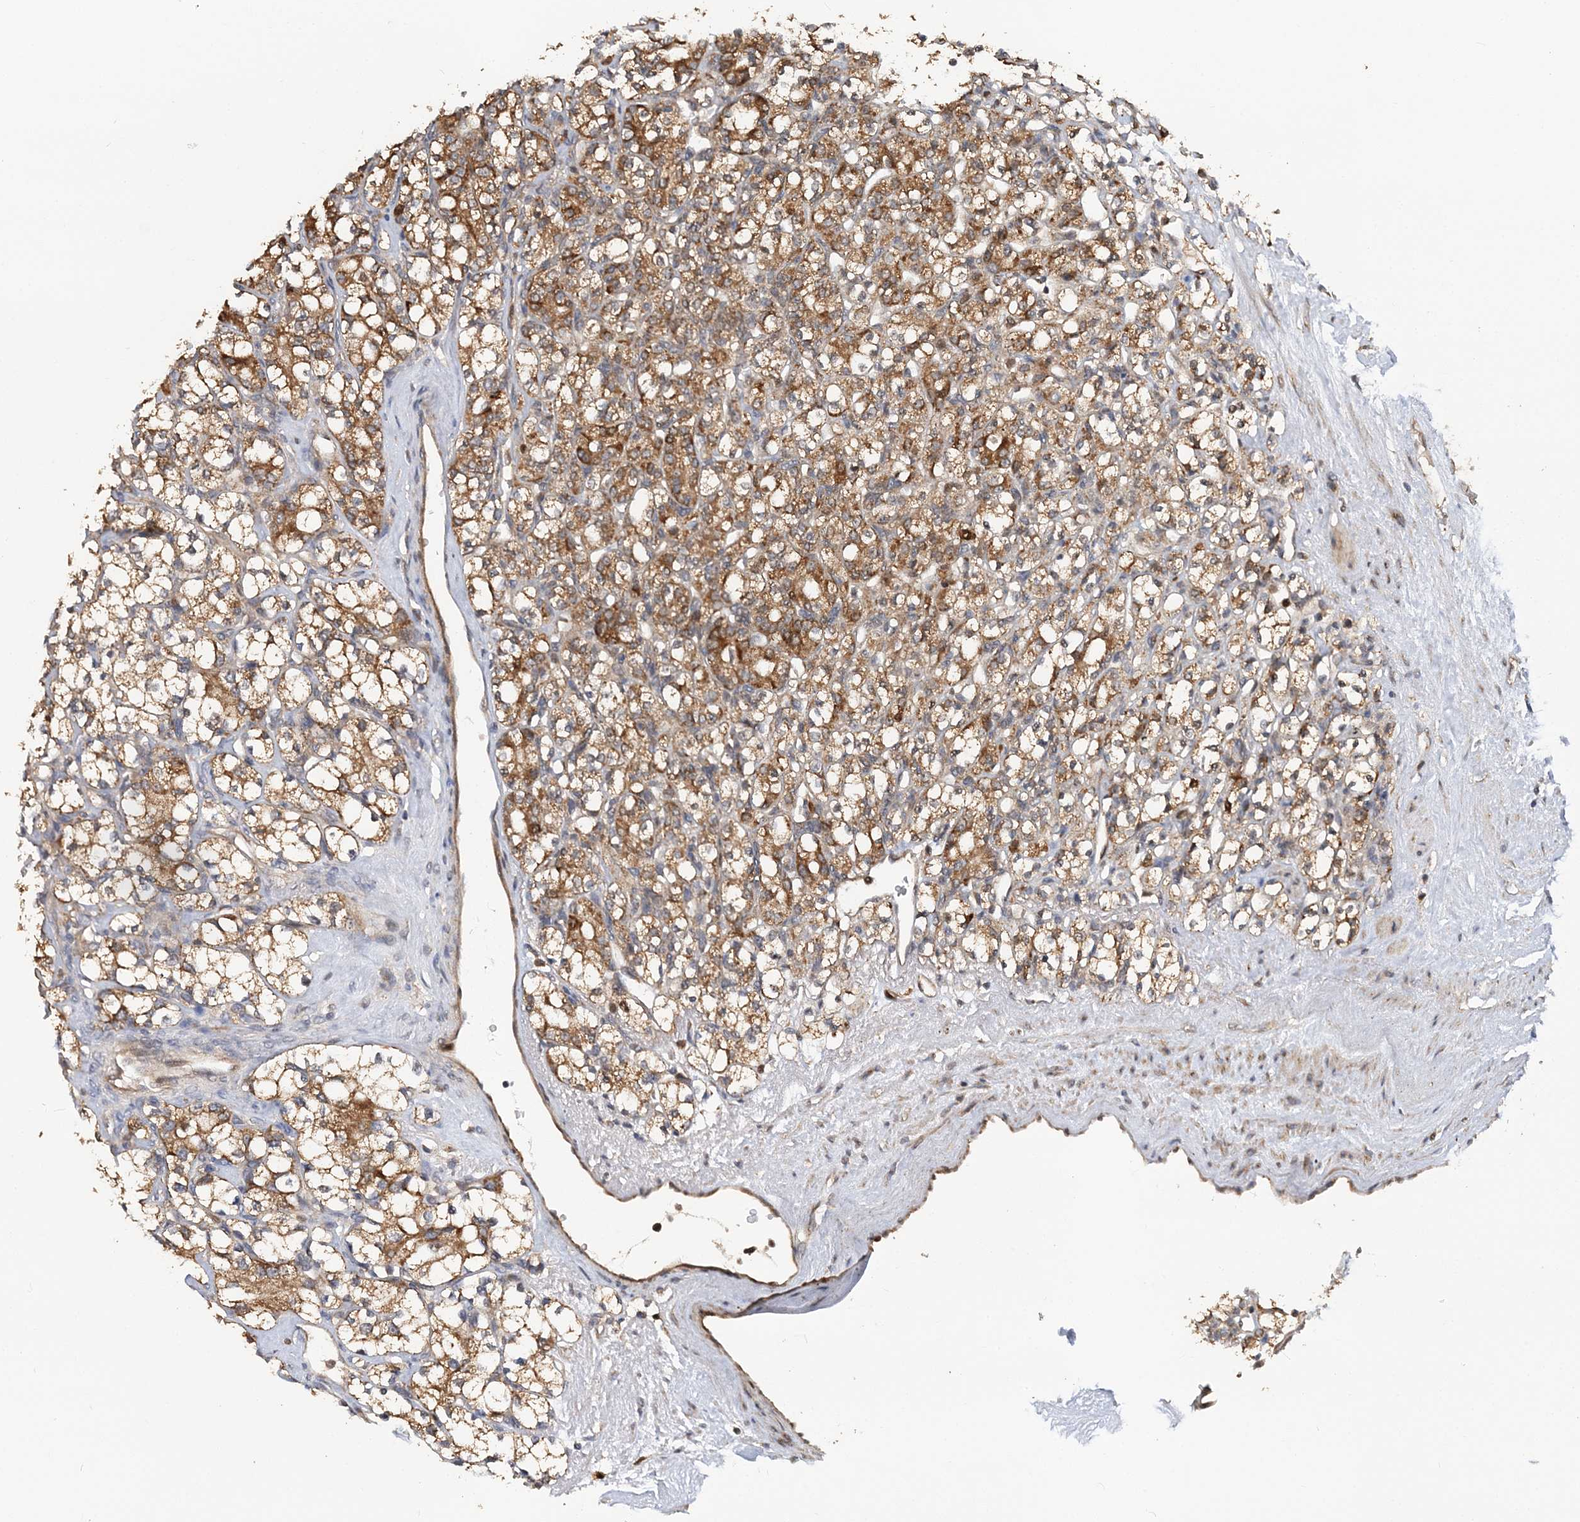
{"staining": {"intensity": "moderate", "quantity": ">75%", "location": "cytoplasmic/membranous"}, "tissue": "renal cancer", "cell_type": "Tumor cells", "image_type": "cancer", "snomed": [{"axis": "morphology", "description": "Adenocarcinoma, NOS"}, {"axis": "topography", "description": "Kidney"}], "caption": "Immunohistochemistry of human renal adenocarcinoma reveals medium levels of moderate cytoplasmic/membranous staining in about >75% of tumor cells. The staining was performed using DAB to visualize the protein expression in brown, while the nuclei were stained in blue with hematoxylin (Magnification: 20x).", "gene": "KIF4A", "patient": {"sex": "male", "age": 77}}